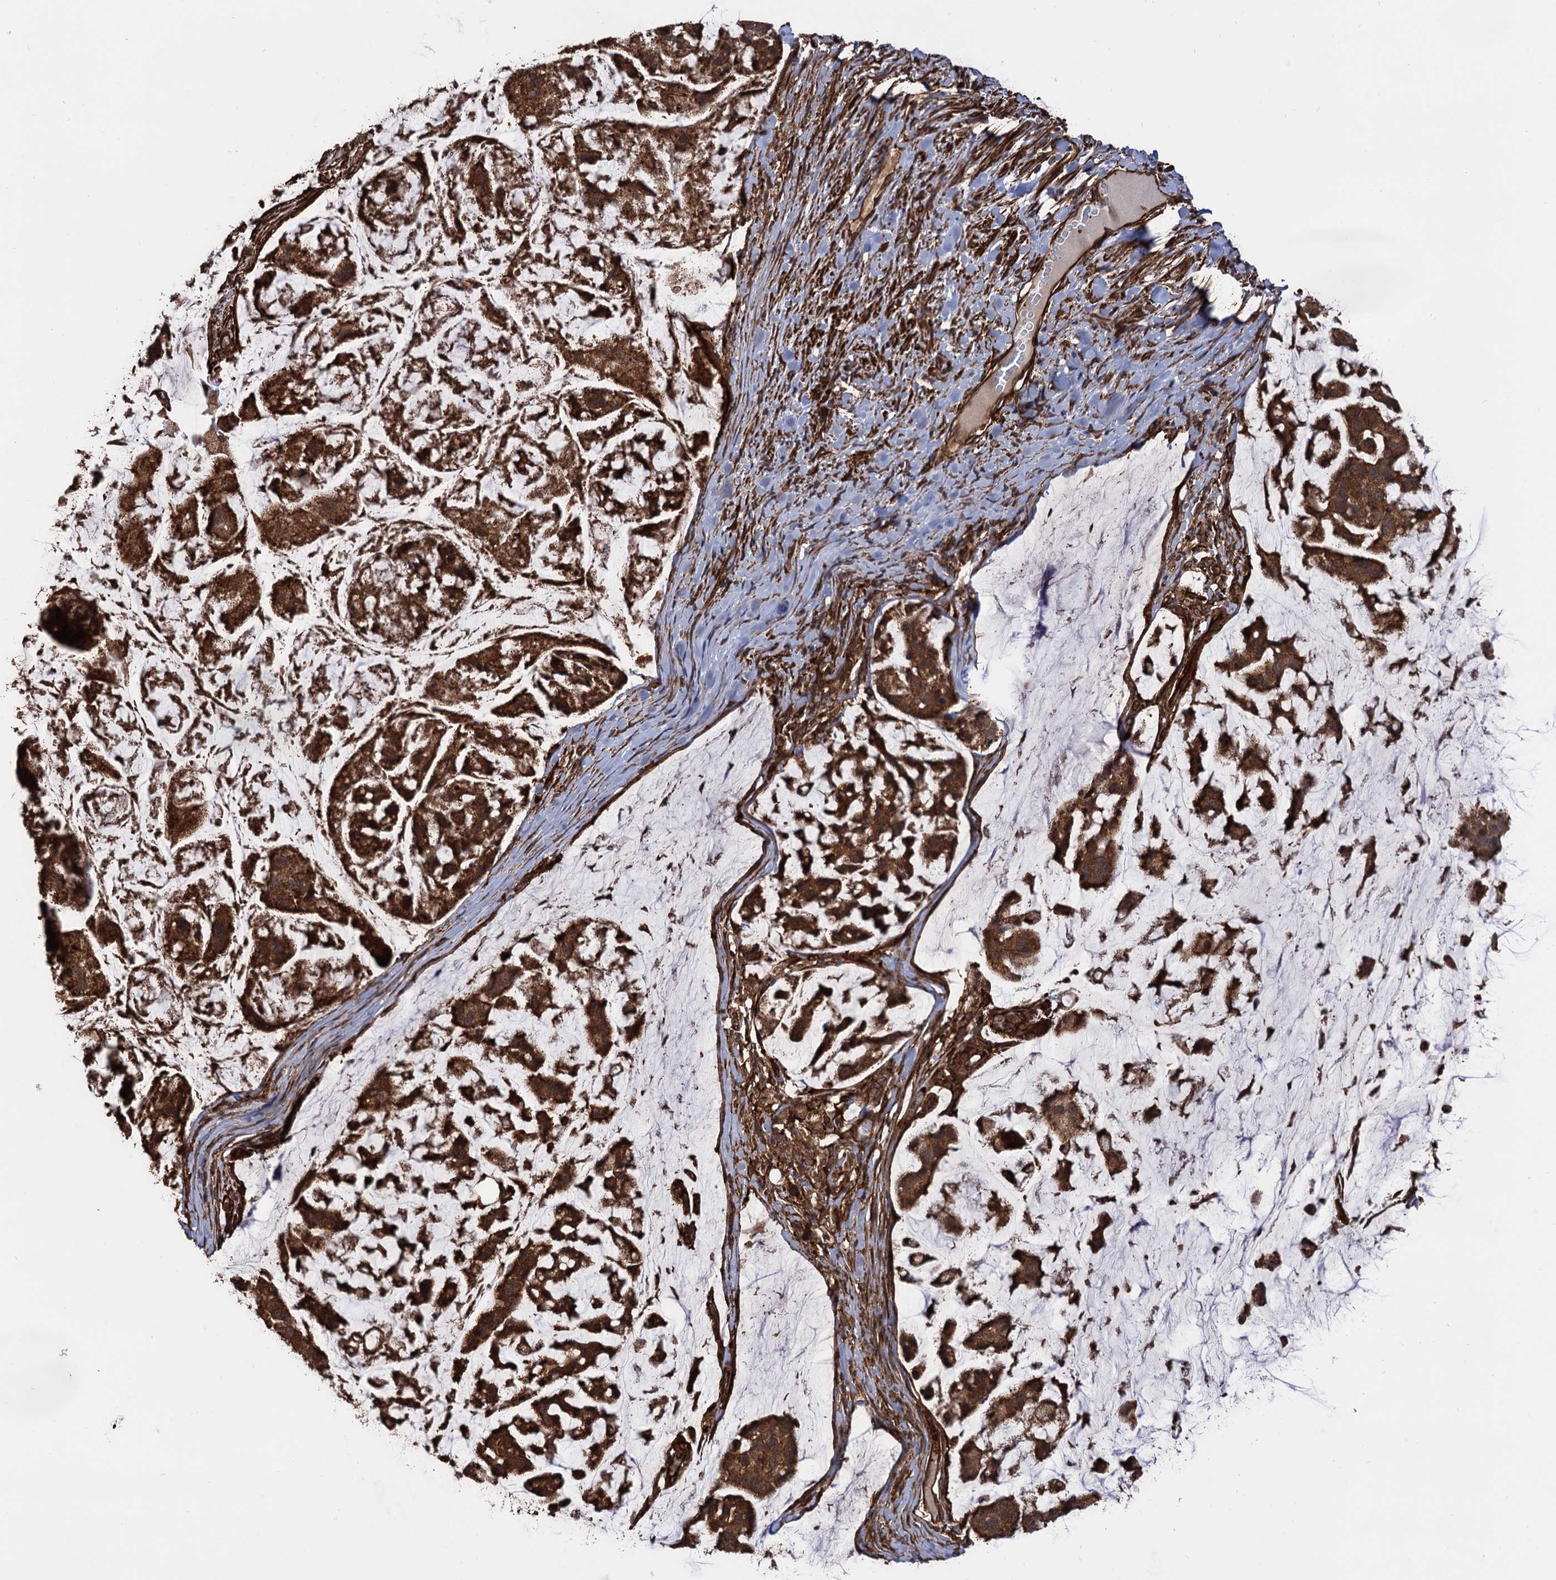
{"staining": {"intensity": "strong", "quantity": ">75%", "location": "cytoplasmic/membranous"}, "tissue": "stomach cancer", "cell_type": "Tumor cells", "image_type": "cancer", "snomed": [{"axis": "morphology", "description": "Adenocarcinoma, NOS"}, {"axis": "topography", "description": "Stomach, lower"}], "caption": "The photomicrograph displays staining of adenocarcinoma (stomach), revealing strong cytoplasmic/membranous protein staining (brown color) within tumor cells. Immunohistochemistry stains the protein of interest in brown and the nuclei are stained blue.", "gene": "ATP8B4", "patient": {"sex": "male", "age": 67}}